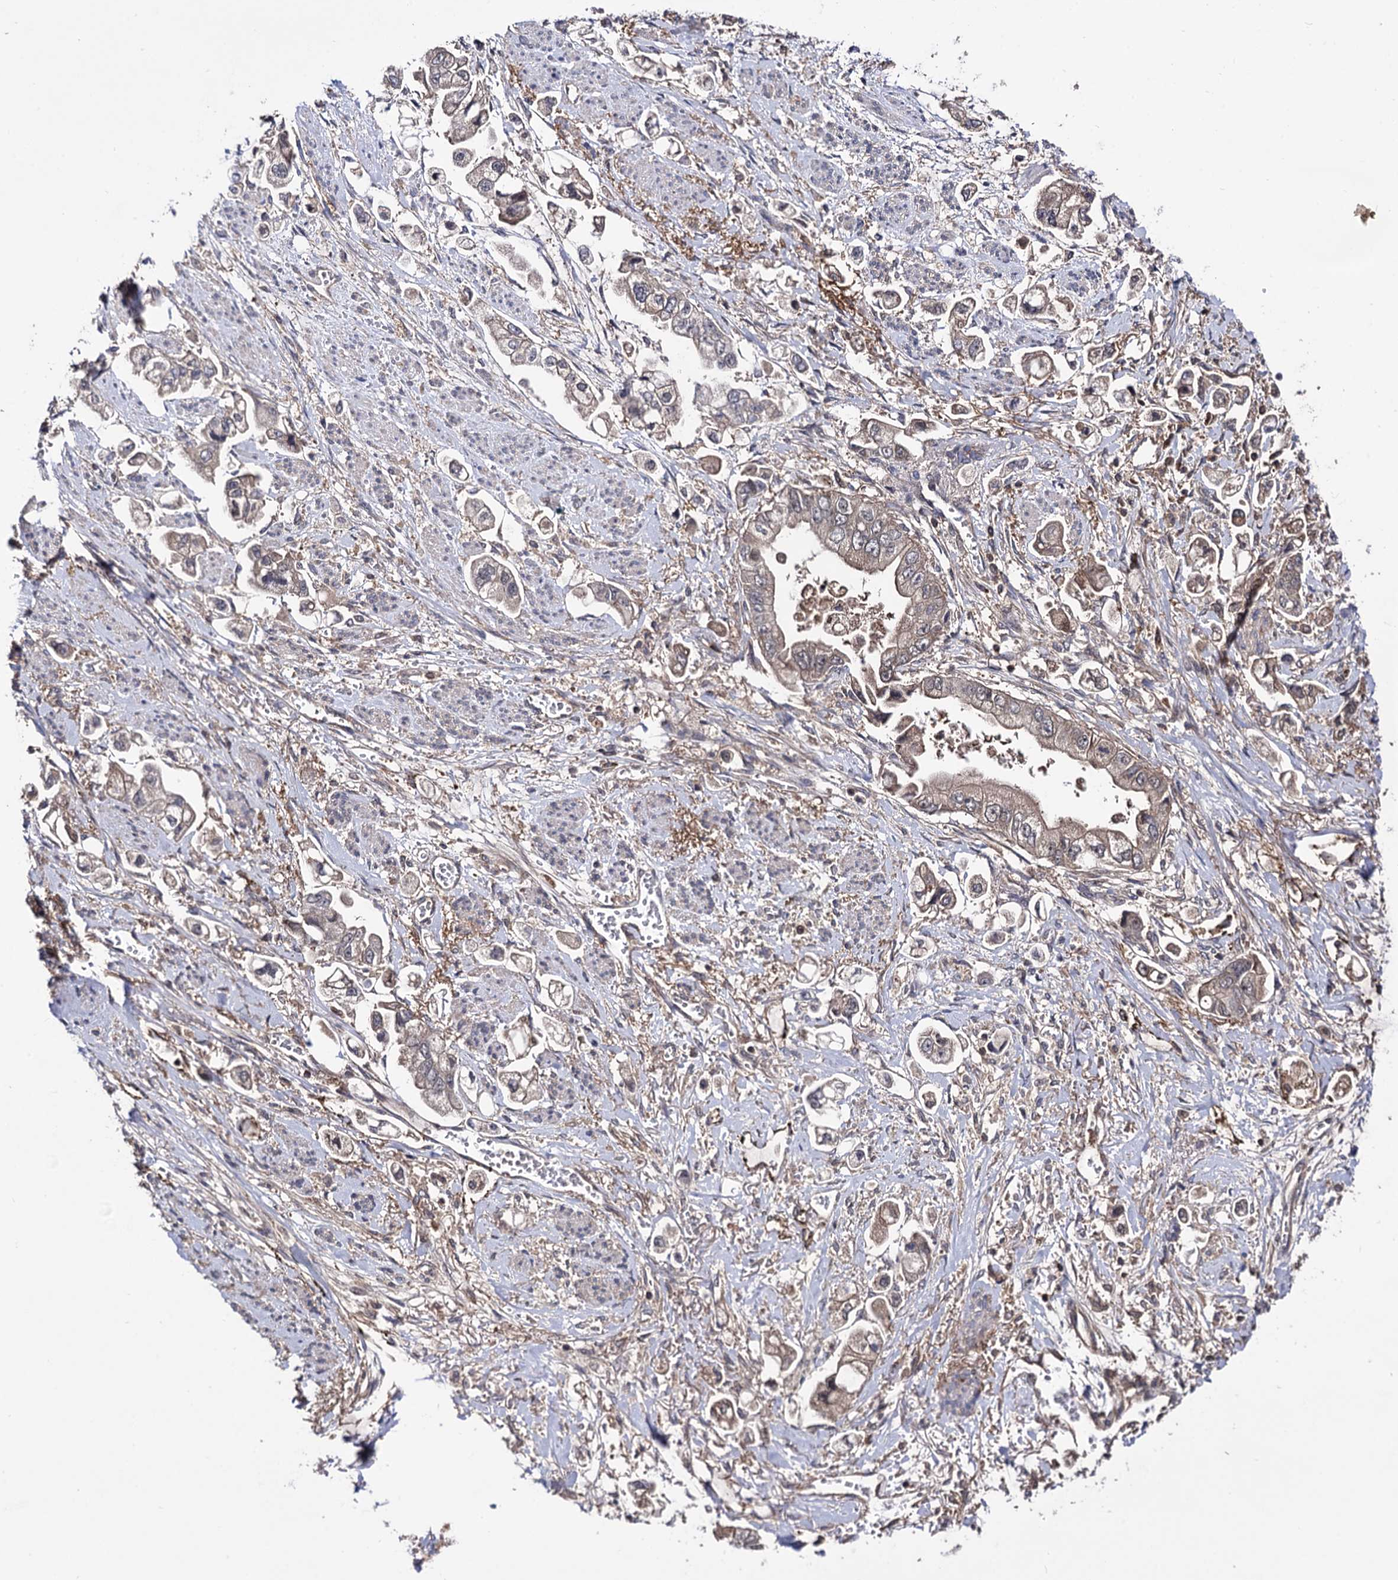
{"staining": {"intensity": "weak", "quantity": "25%-75%", "location": "cytoplasmic/membranous"}, "tissue": "stomach cancer", "cell_type": "Tumor cells", "image_type": "cancer", "snomed": [{"axis": "morphology", "description": "Adenocarcinoma, NOS"}, {"axis": "topography", "description": "Stomach"}], "caption": "DAB (3,3'-diaminobenzidine) immunohistochemical staining of human stomach adenocarcinoma demonstrates weak cytoplasmic/membranous protein positivity in approximately 25%-75% of tumor cells. (Brightfield microscopy of DAB IHC at high magnification).", "gene": "MICAL2", "patient": {"sex": "male", "age": 62}}